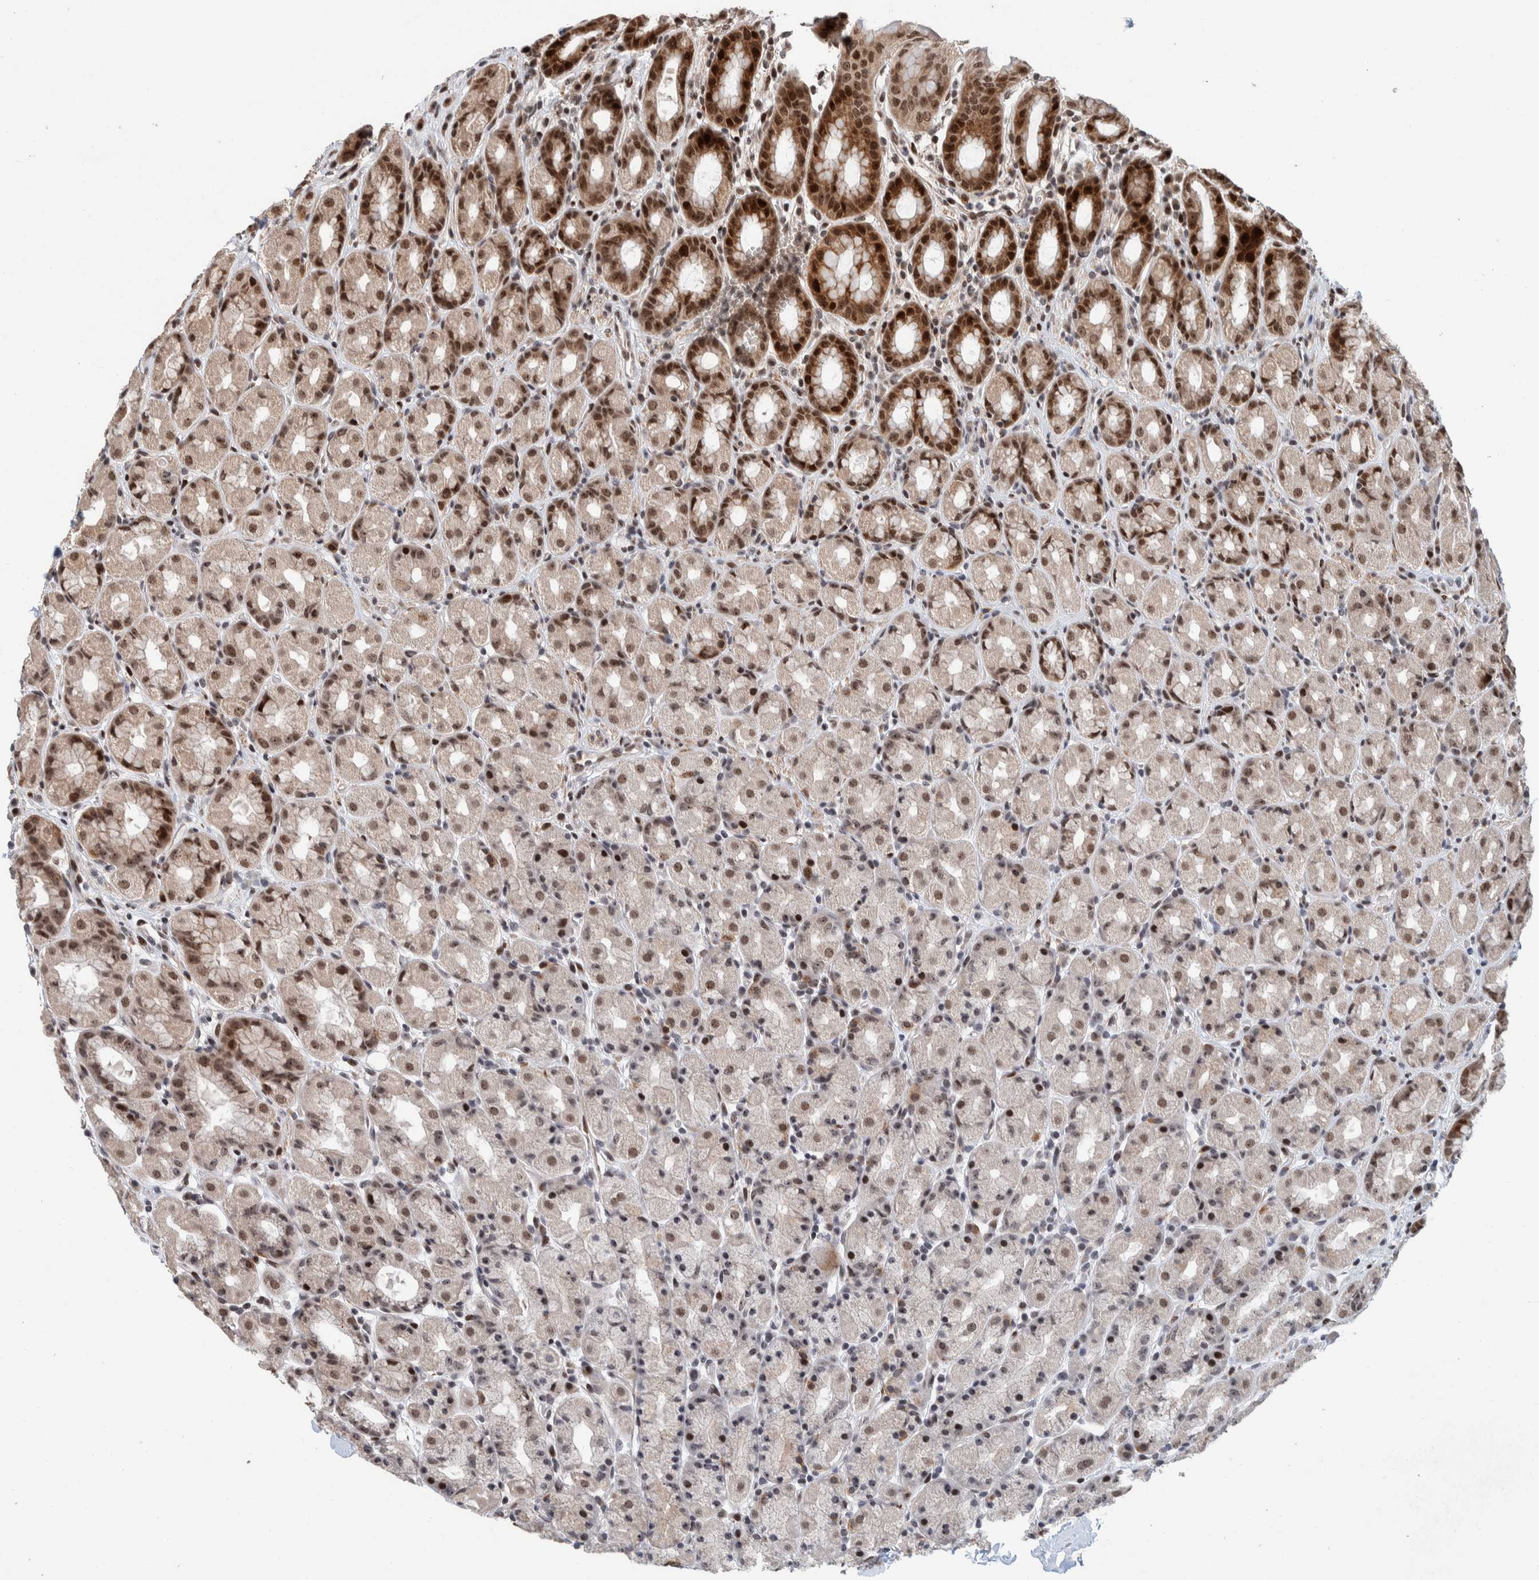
{"staining": {"intensity": "strong", "quantity": ">75%", "location": "cytoplasmic/membranous,nuclear"}, "tissue": "stomach", "cell_type": "Glandular cells", "image_type": "normal", "snomed": [{"axis": "morphology", "description": "Normal tissue, NOS"}, {"axis": "topography", "description": "Stomach, upper"}], "caption": "DAB immunohistochemical staining of benign stomach exhibits strong cytoplasmic/membranous,nuclear protein positivity in approximately >75% of glandular cells. Nuclei are stained in blue.", "gene": "CHD4", "patient": {"sex": "male", "age": 68}}